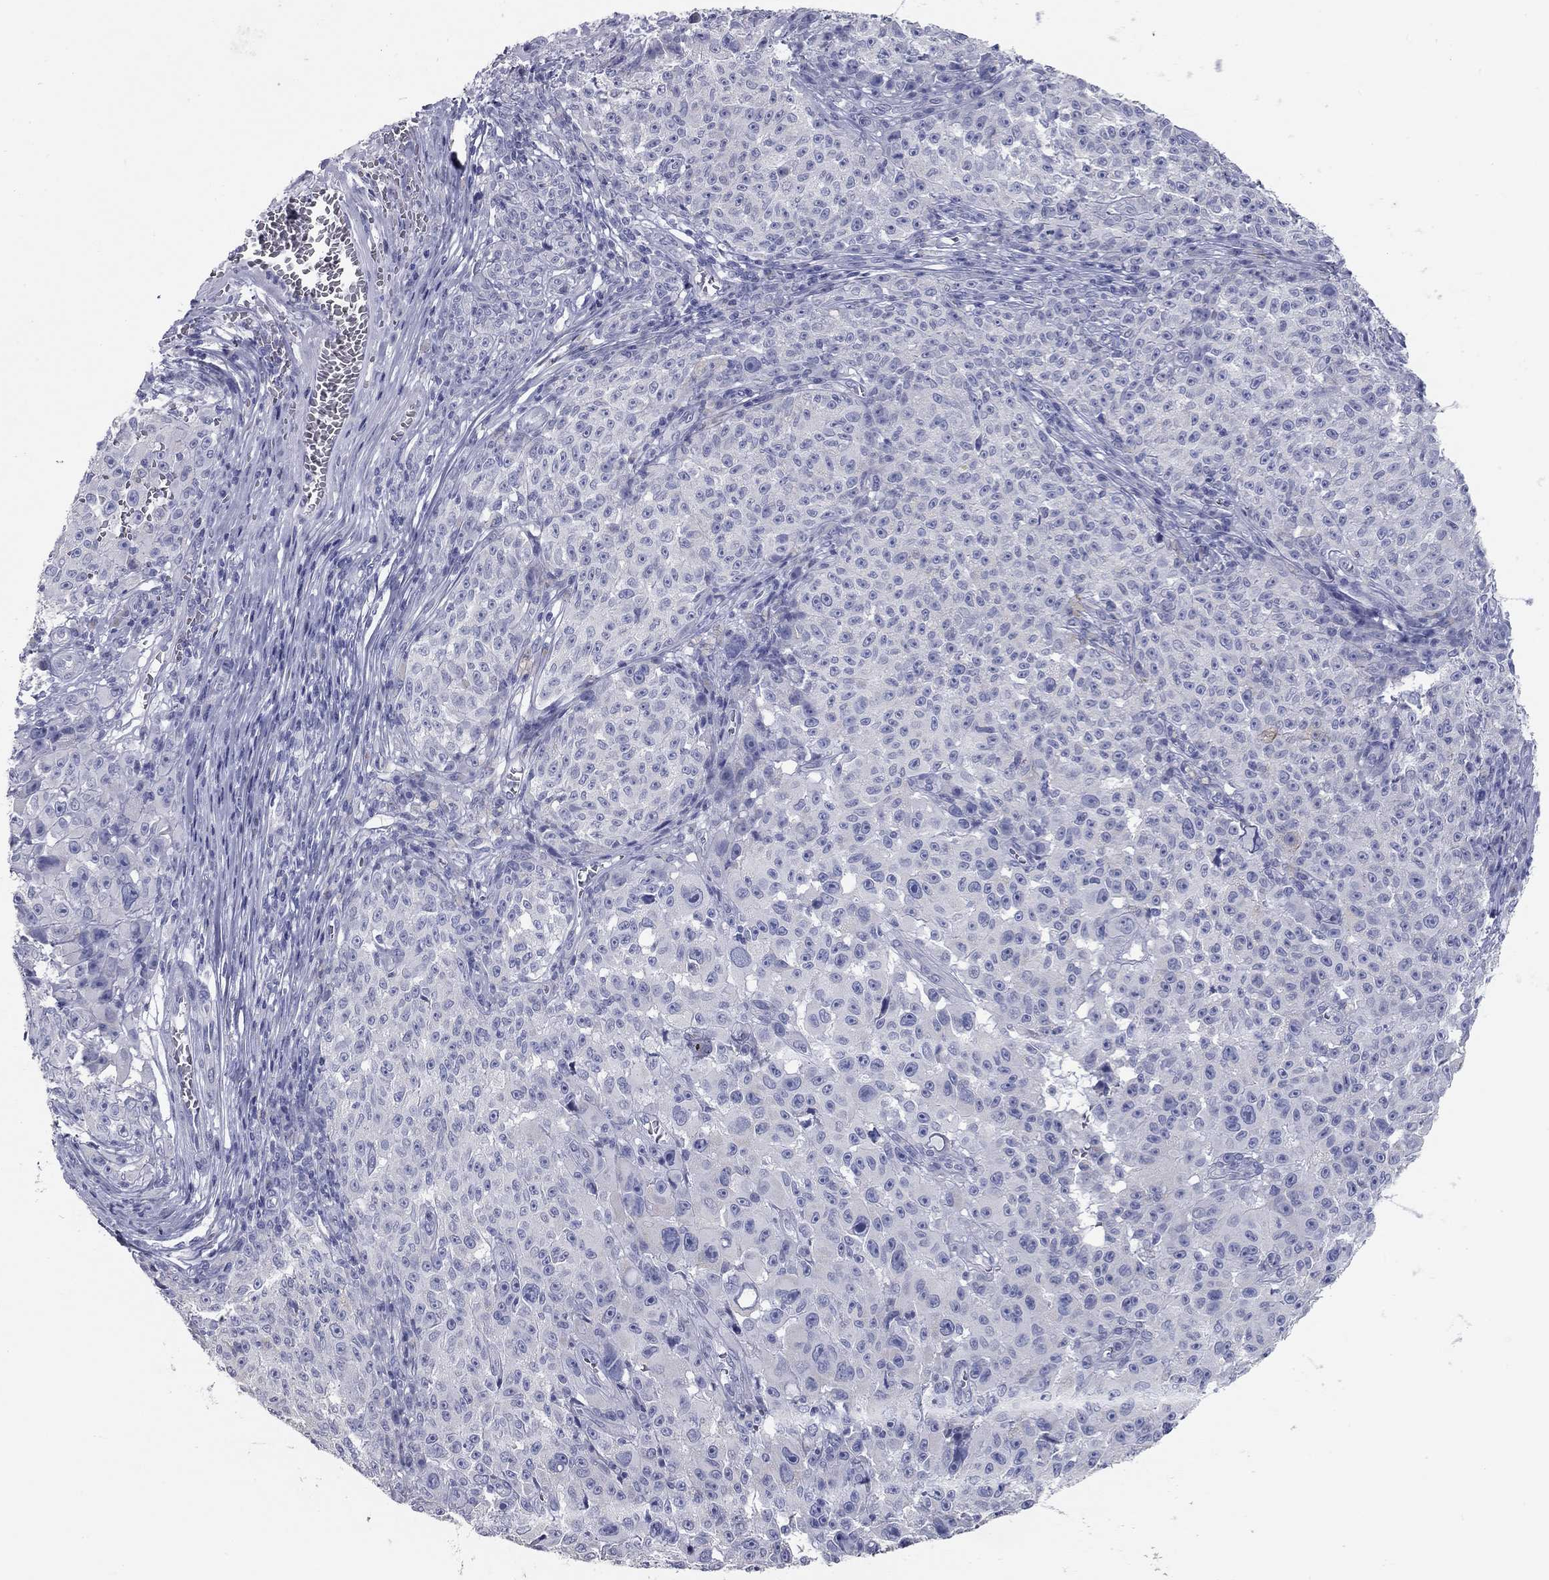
{"staining": {"intensity": "negative", "quantity": "none", "location": "none"}, "tissue": "melanoma", "cell_type": "Tumor cells", "image_type": "cancer", "snomed": [{"axis": "morphology", "description": "Malignant melanoma, NOS"}, {"axis": "topography", "description": "Skin"}], "caption": "DAB immunohistochemical staining of human malignant melanoma exhibits no significant positivity in tumor cells.", "gene": "TAC1", "patient": {"sex": "female", "age": 82}}